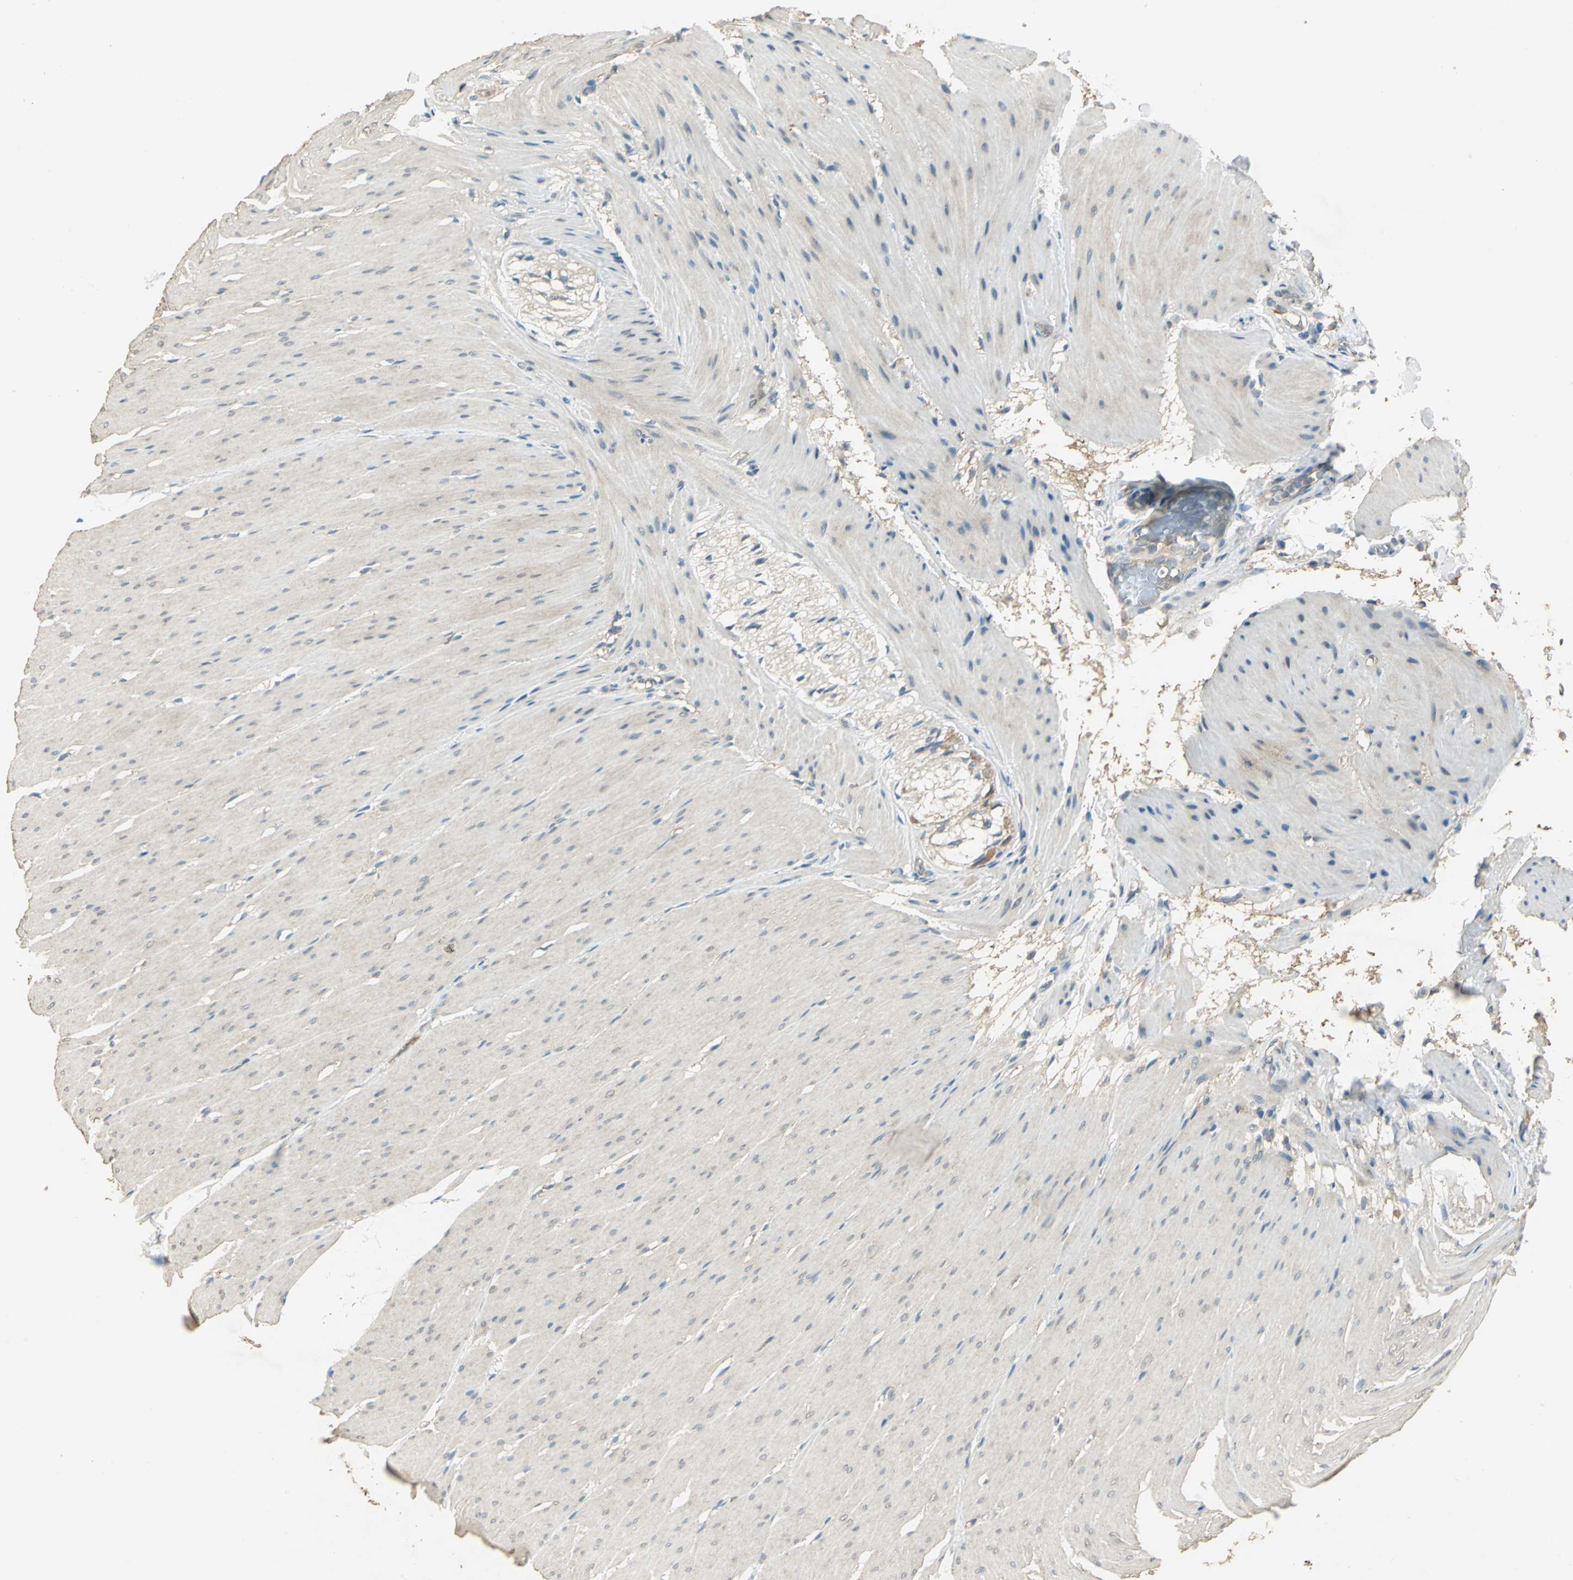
{"staining": {"intensity": "weak", "quantity": "25%-75%", "location": "cytoplasmic/membranous"}, "tissue": "smooth muscle", "cell_type": "Smooth muscle cells", "image_type": "normal", "snomed": [{"axis": "morphology", "description": "Normal tissue, NOS"}, {"axis": "topography", "description": "Smooth muscle"}, {"axis": "topography", "description": "Colon"}], "caption": "This micrograph exhibits unremarkable smooth muscle stained with IHC to label a protein in brown. The cytoplasmic/membranous of smooth muscle cells show weak positivity for the protein. Nuclei are counter-stained blue.", "gene": "SHC2", "patient": {"sex": "male", "age": 67}}